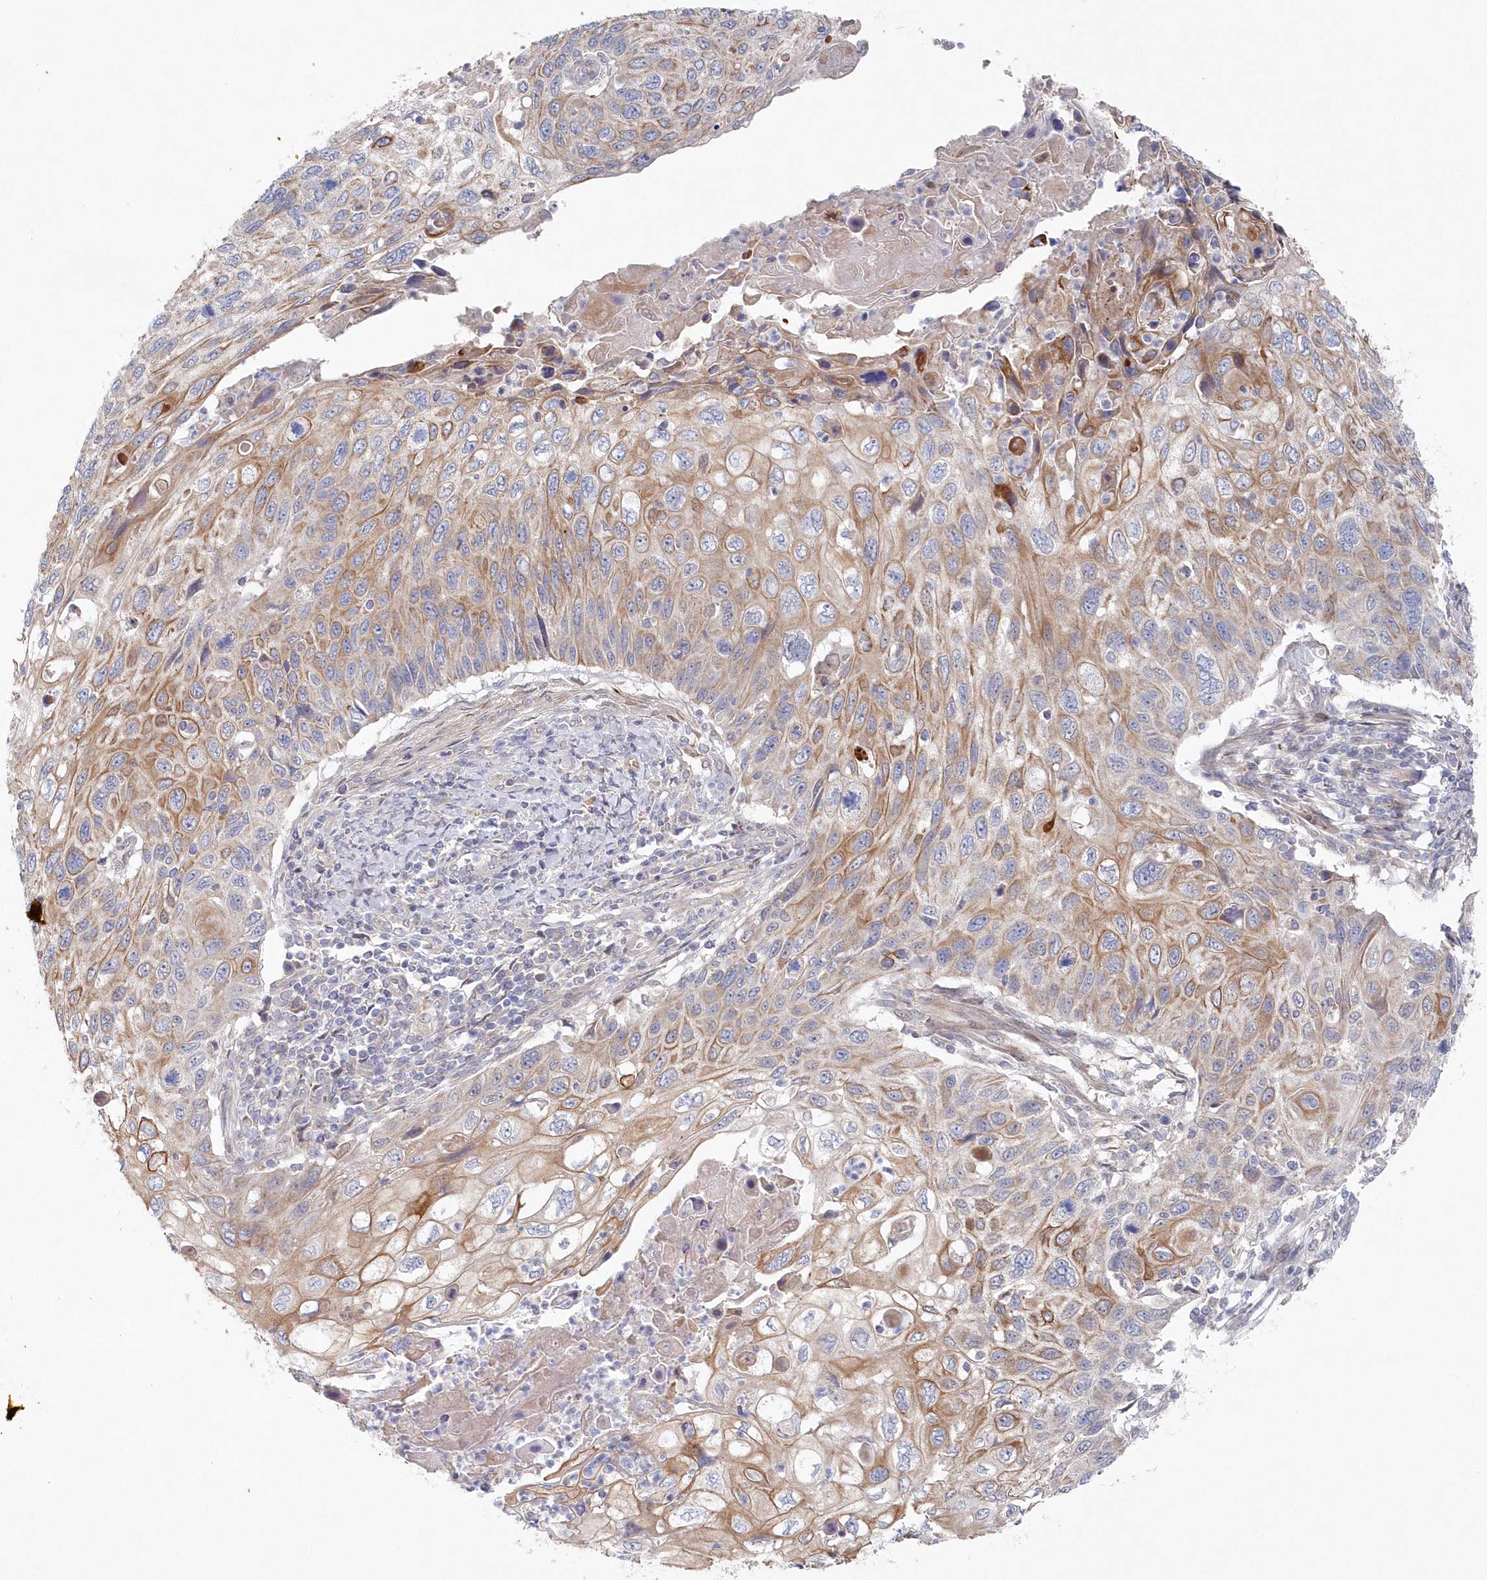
{"staining": {"intensity": "moderate", "quantity": "25%-75%", "location": "cytoplasmic/membranous"}, "tissue": "cervical cancer", "cell_type": "Tumor cells", "image_type": "cancer", "snomed": [{"axis": "morphology", "description": "Squamous cell carcinoma, NOS"}, {"axis": "topography", "description": "Cervix"}], "caption": "DAB (3,3'-diaminobenzidine) immunohistochemical staining of cervical cancer (squamous cell carcinoma) demonstrates moderate cytoplasmic/membranous protein positivity in approximately 25%-75% of tumor cells.", "gene": "KIAA1586", "patient": {"sex": "female", "age": 70}}